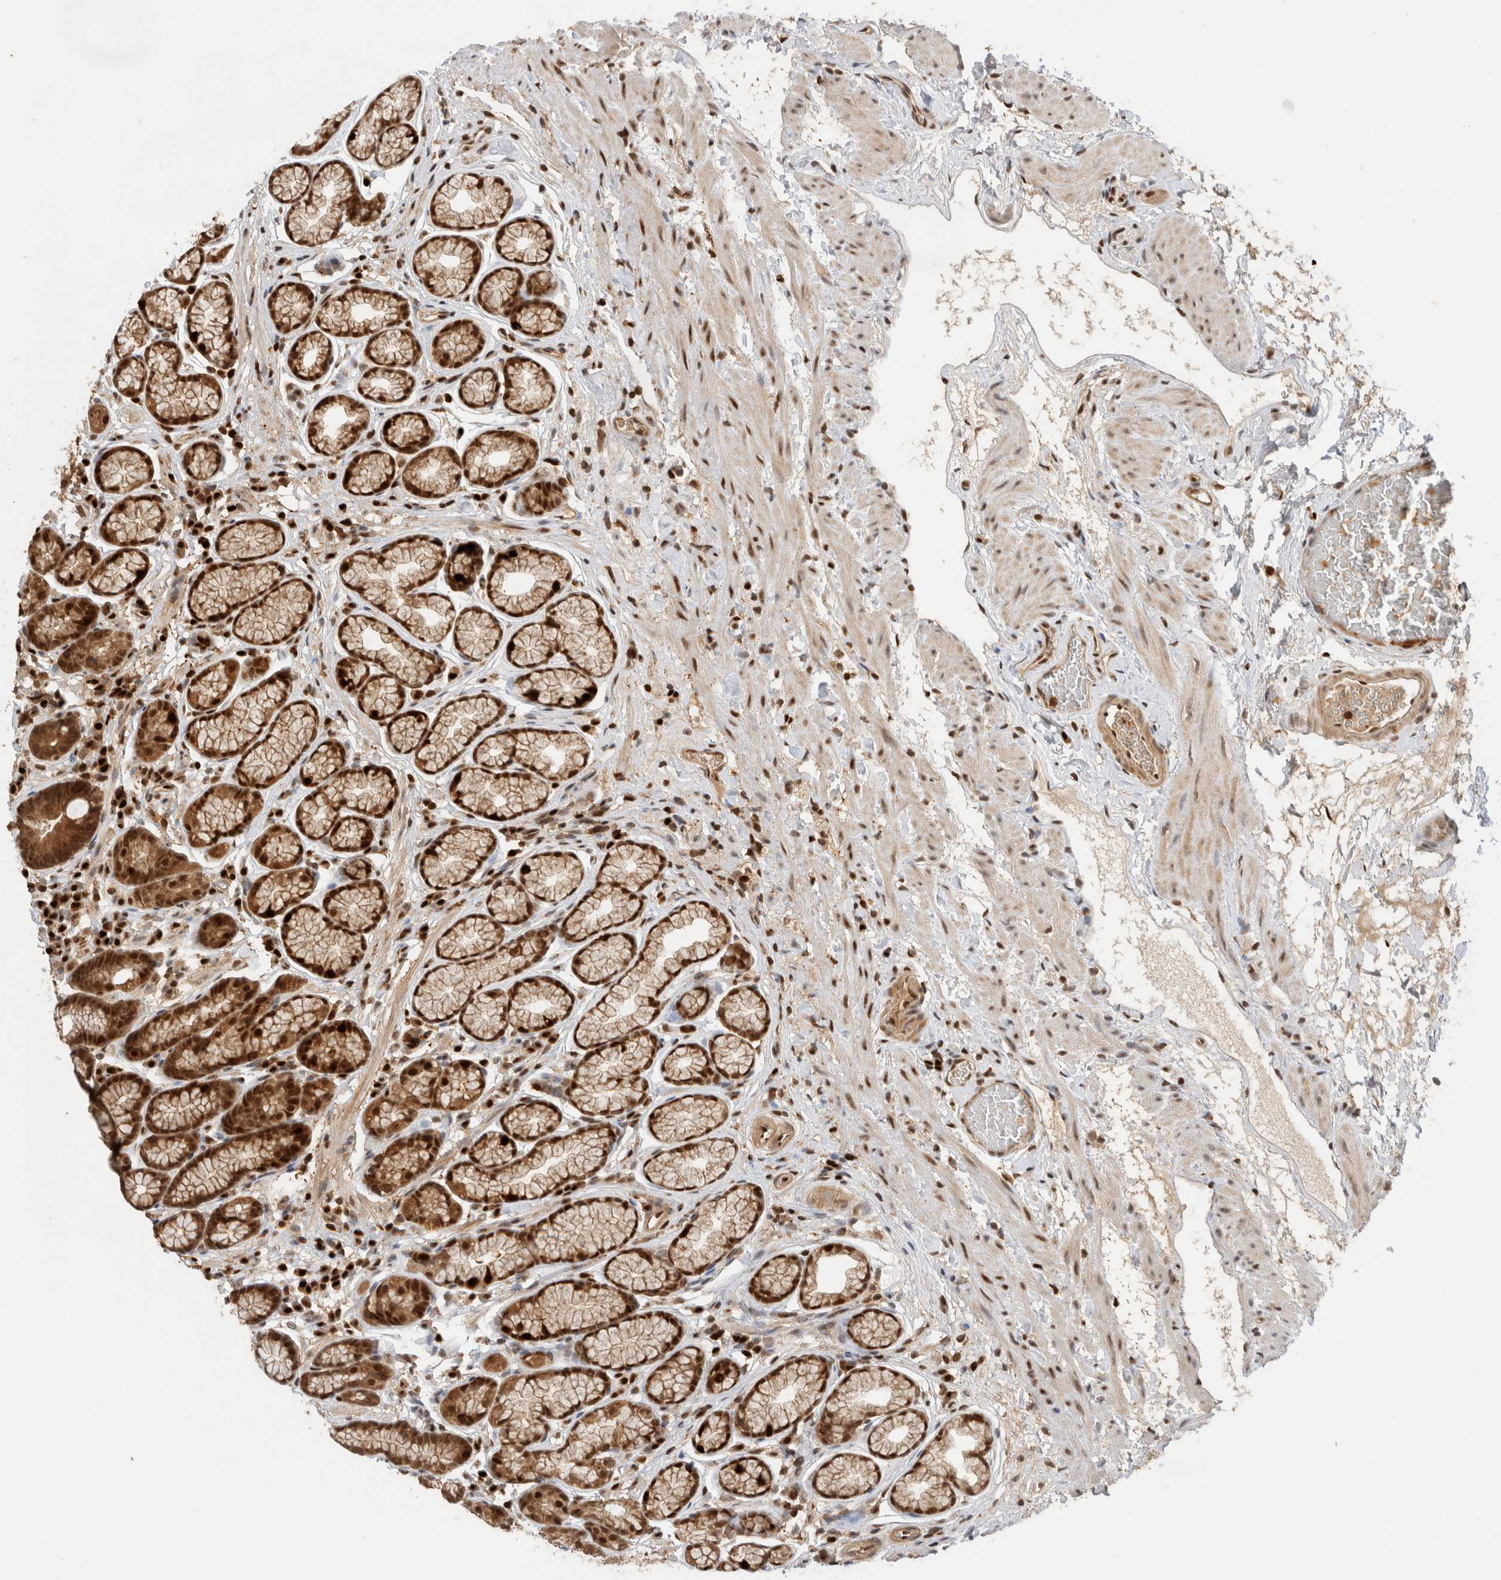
{"staining": {"intensity": "strong", "quantity": ">75%", "location": "cytoplasmic/membranous,nuclear"}, "tissue": "stomach", "cell_type": "Glandular cells", "image_type": "normal", "snomed": [{"axis": "morphology", "description": "Normal tissue, NOS"}, {"axis": "topography", "description": "Stomach"}], "caption": "Stomach stained with immunohistochemistry shows strong cytoplasmic/membranous,nuclear staining in about >75% of glandular cells.", "gene": "SNRNP40", "patient": {"sex": "male", "age": 42}}